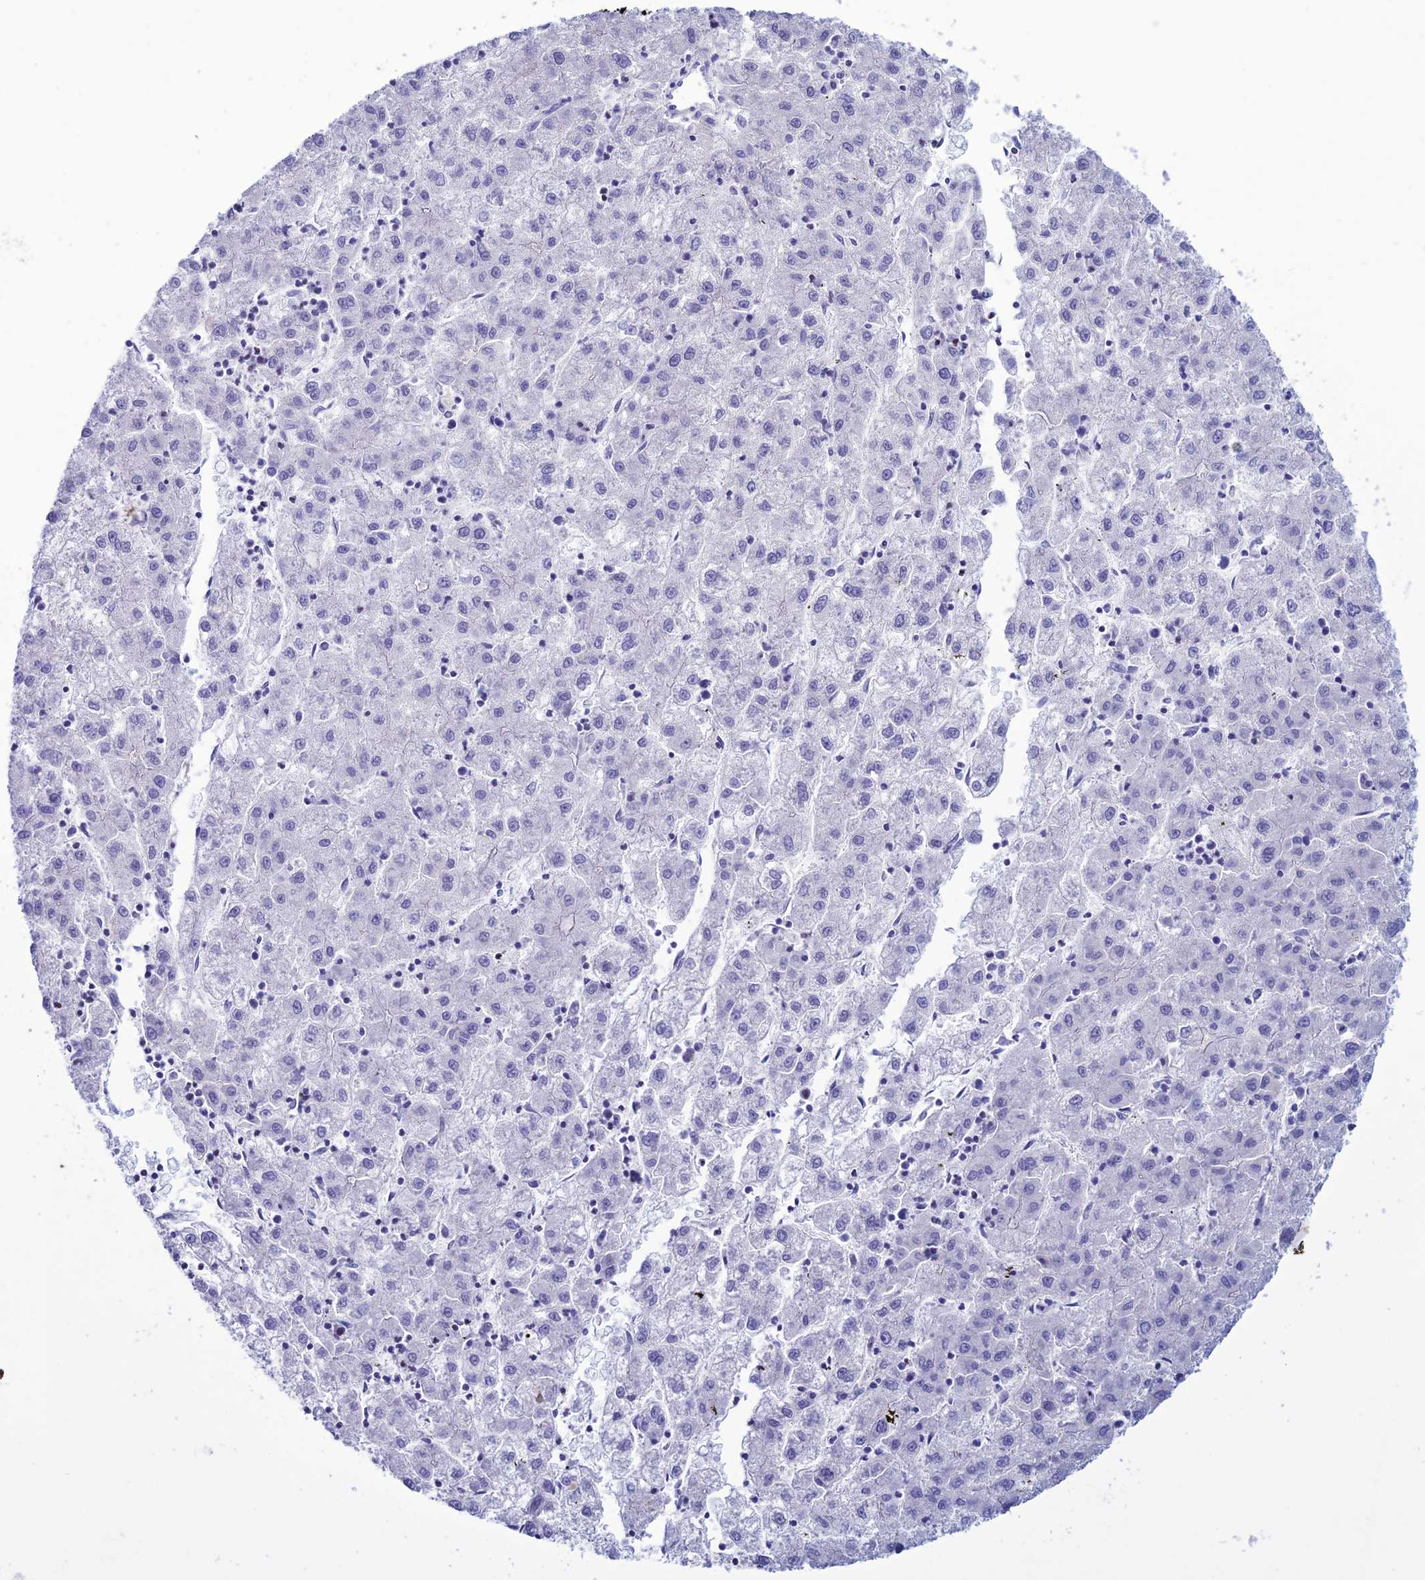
{"staining": {"intensity": "negative", "quantity": "none", "location": "none"}, "tissue": "liver cancer", "cell_type": "Tumor cells", "image_type": "cancer", "snomed": [{"axis": "morphology", "description": "Carcinoma, Hepatocellular, NOS"}, {"axis": "topography", "description": "Liver"}], "caption": "This is an immunohistochemistry (IHC) image of human hepatocellular carcinoma (liver). There is no expression in tumor cells.", "gene": "CLEC2L", "patient": {"sex": "male", "age": 72}}